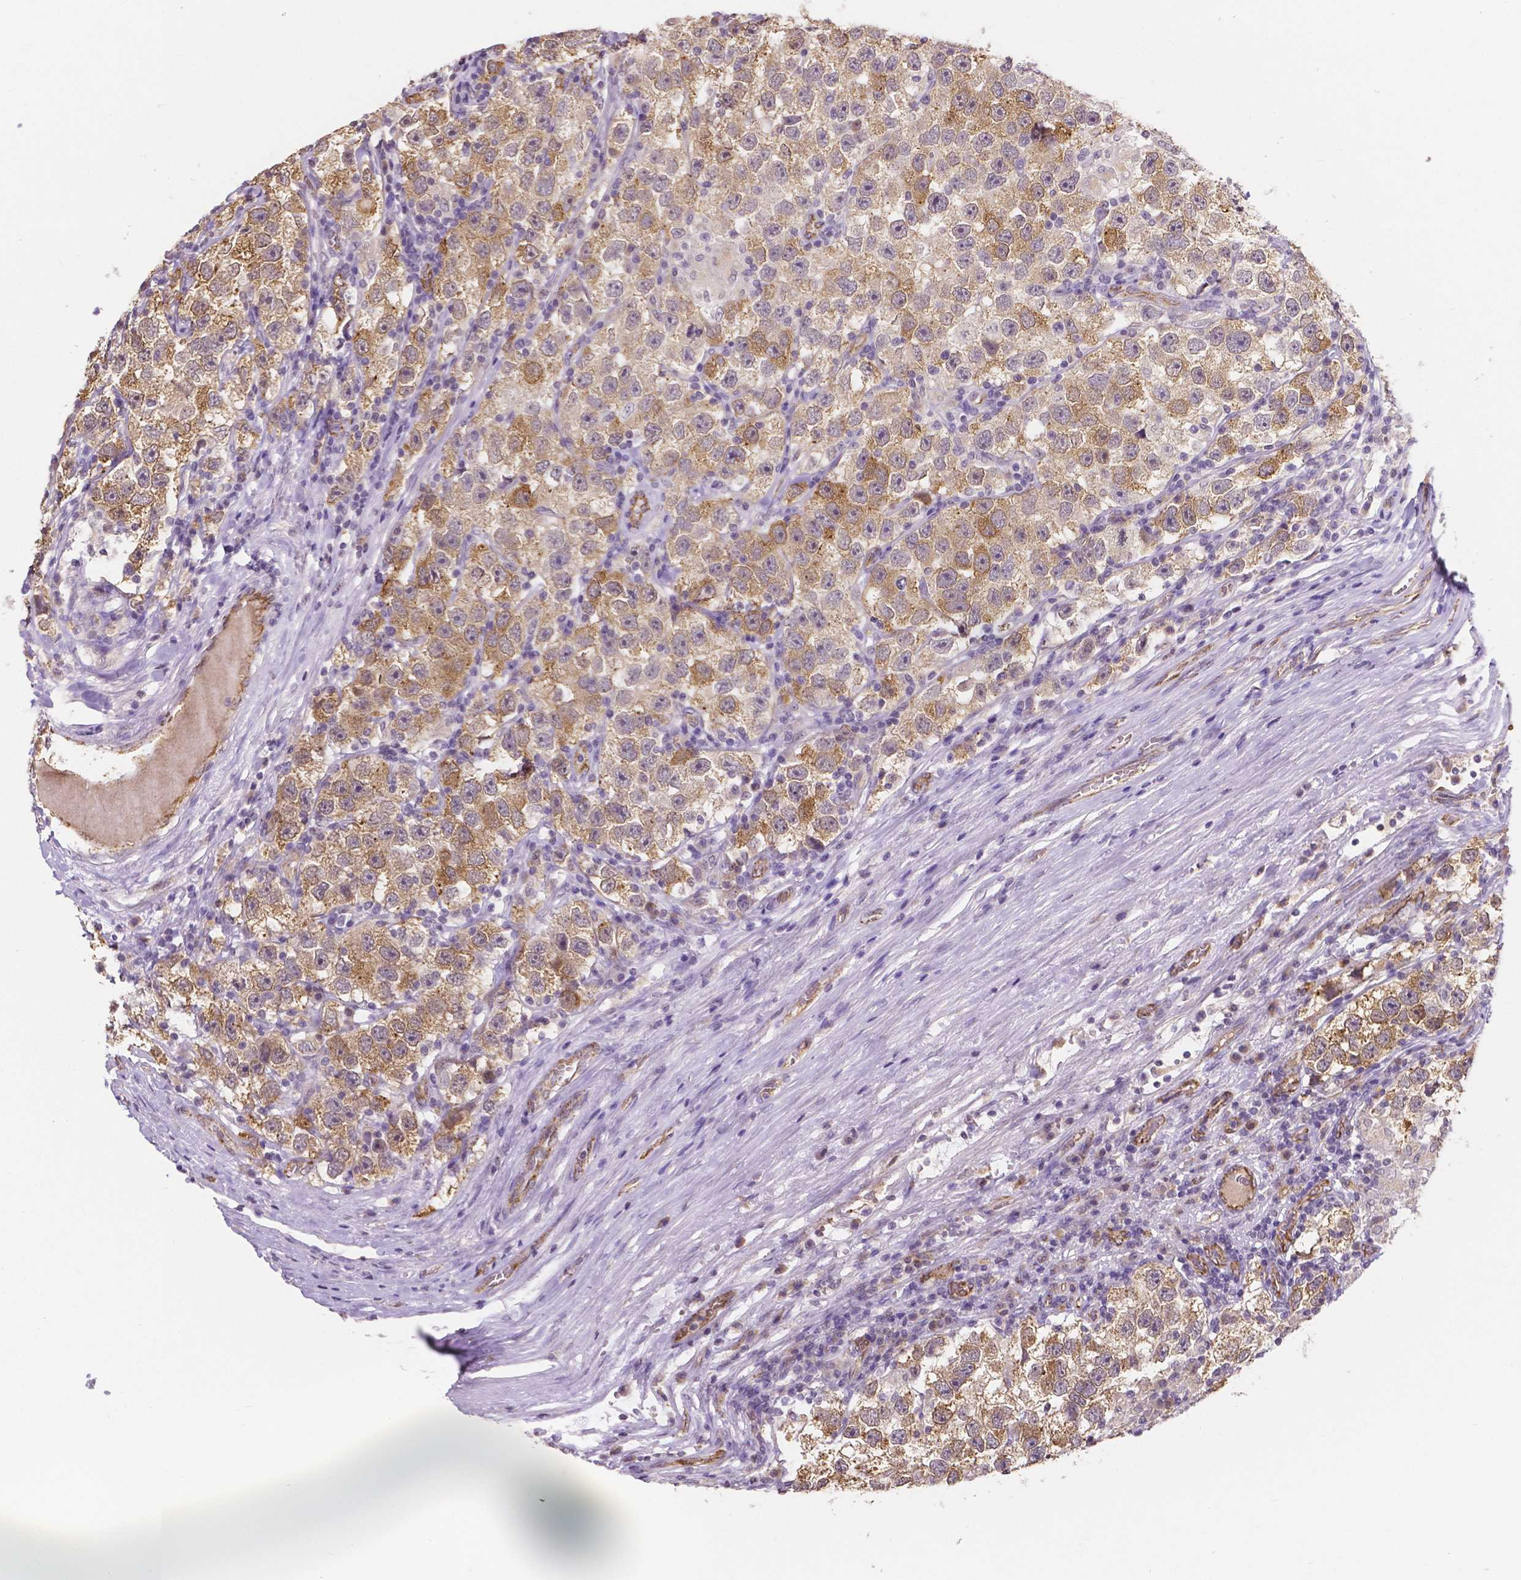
{"staining": {"intensity": "moderate", "quantity": ">75%", "location": "cytoplasmic/membranous"}, "tissue": "testis cancer", "cell_type": "Tumor cells", "image_type": "cancer", "snomed": [{"axis": "morphology", "description": "Seminoma, NOS"}, {"axis": "topography", "description": "Testis"}], "caption": "Tumor cells reveal medium levels of moderate cytoplasmic/membranous staining in about >75% of cells in human seminoma (testis).", "gene": "ELAVL2", "patient": {"sex": "male", "age": 26}}